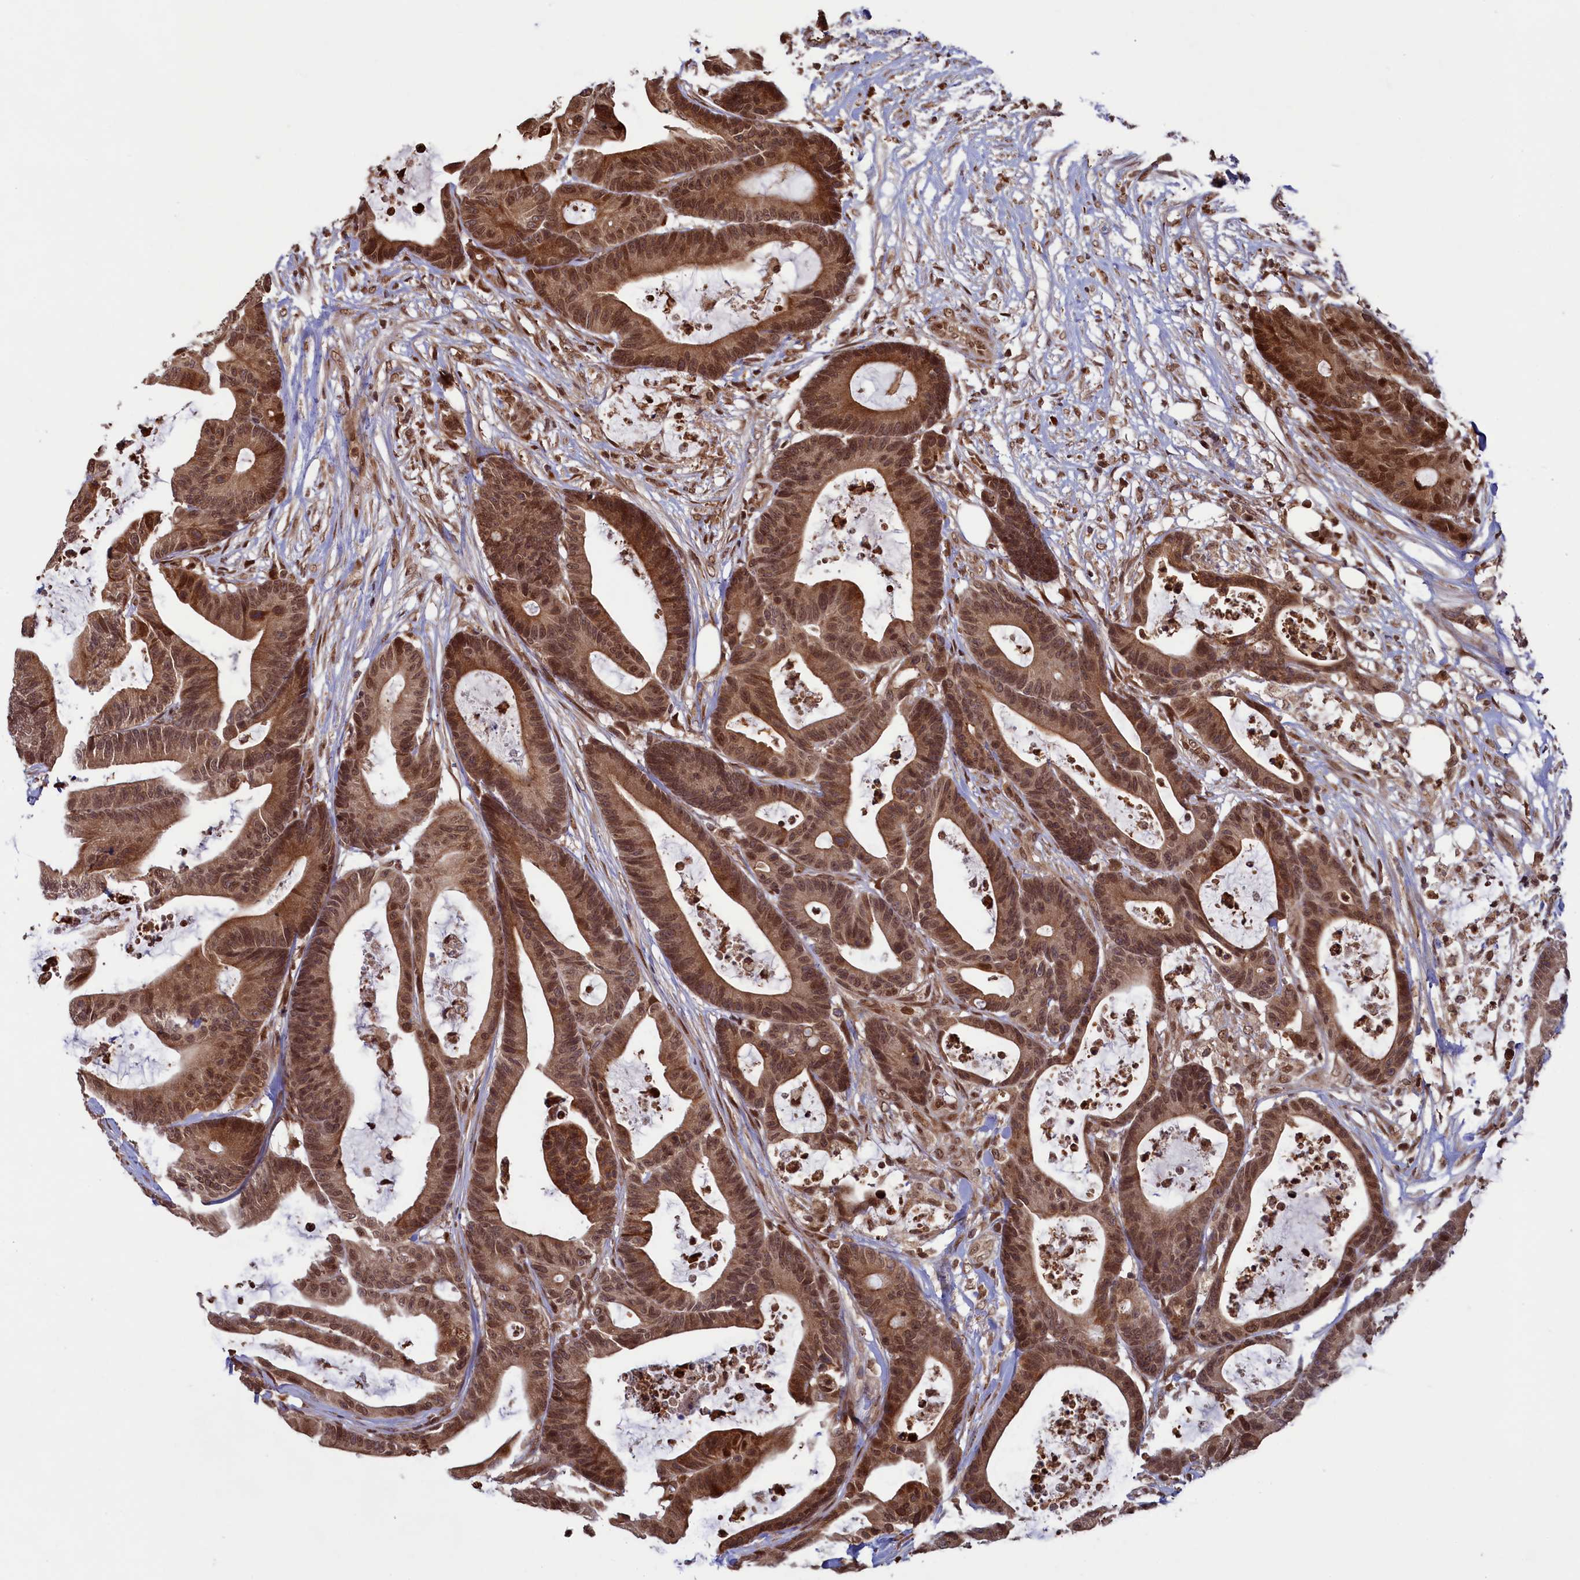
{"staining": {"intensity": "strong", "quantity": ">75%", "location": "cytoplasmic/membranous,nuclear"}, "tissue": "colorectal cancer", "cell_type": "Tumor cells", "image_type": "cancer", "snomed": [{"axis": "morphology", "description": "Adenocarcinoma, NOS"}, {"axis": "topography", "description": "Colon"}], "caption": "Strong cytoplasmic/membranous and nuclear expression for a protein is present in about >75% of tumor cells of adenocarcinoma (colorectal) using immunohistochemistry (IHC).", "gene": "NAE1", "patient": {"sex": "female", "age": 84}}